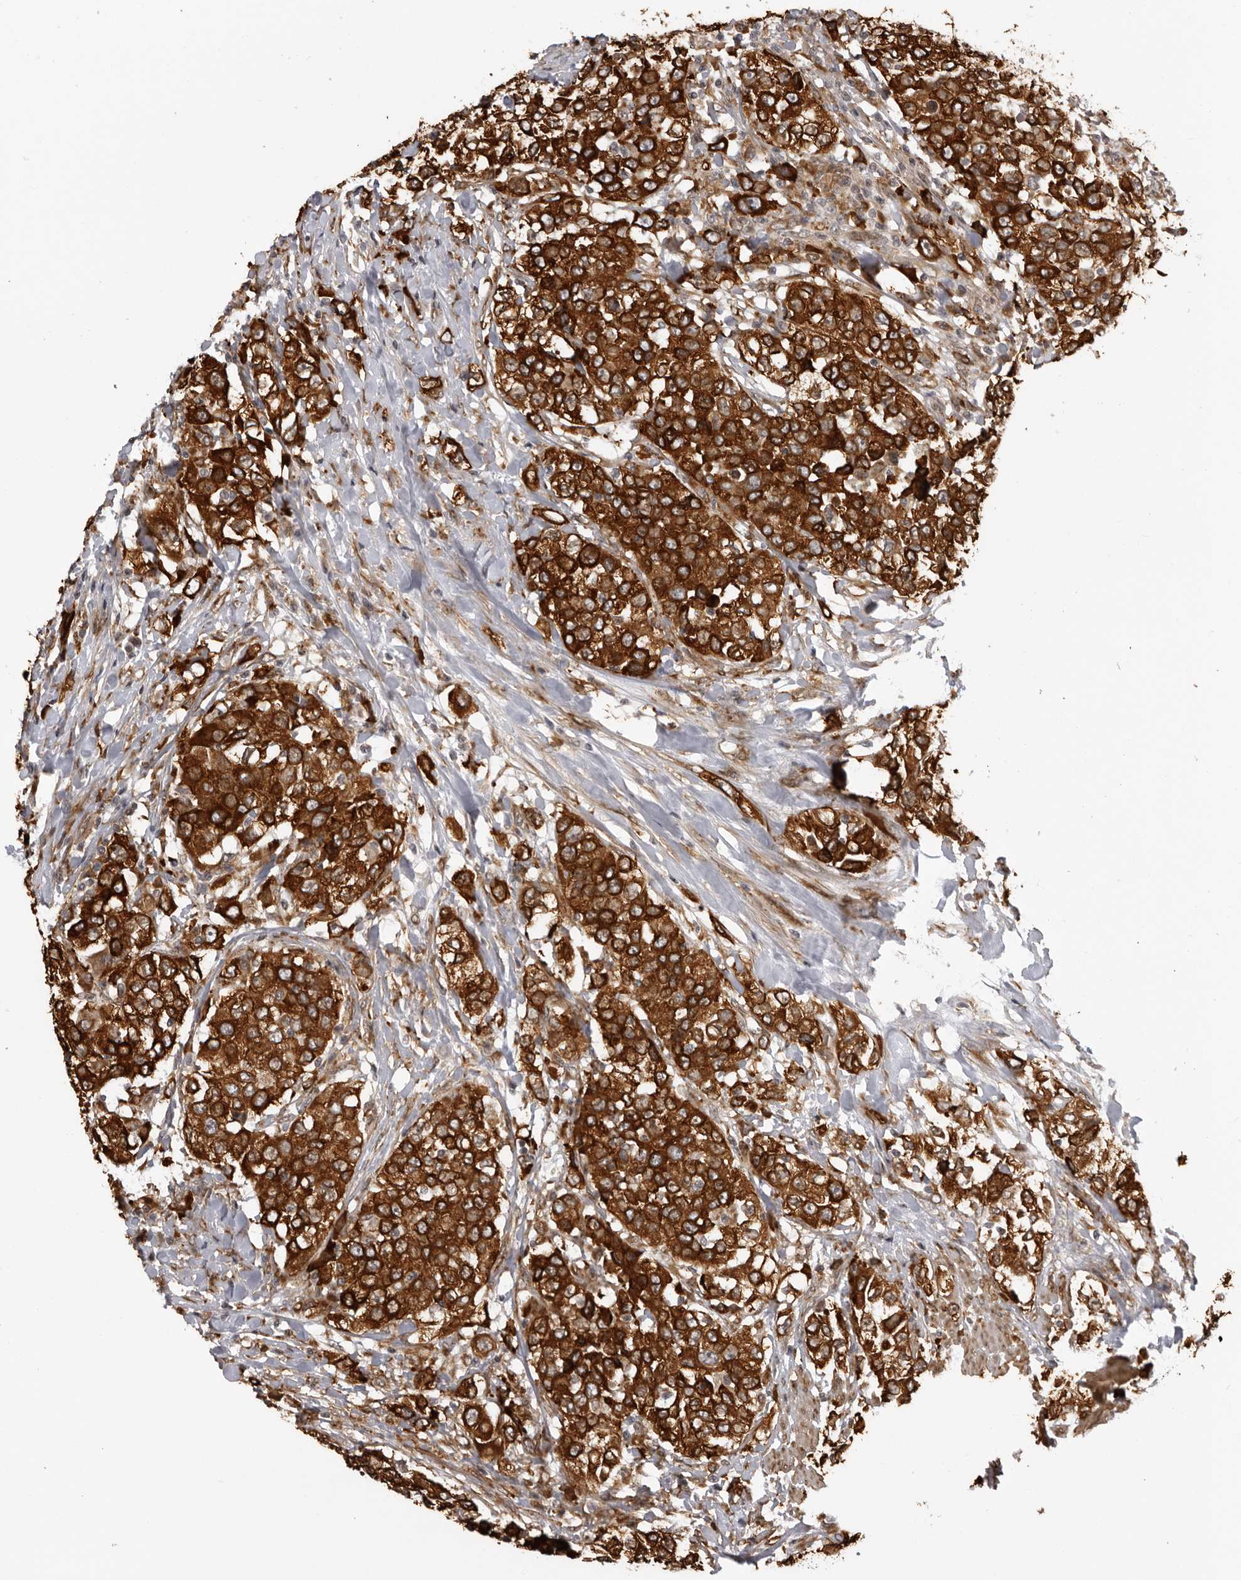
{"staining": {"intensity": "strong", "quantity": ">75%", "location": "cytoplasmic/membranous"}, "tissue": "urothelial cancer", "cell_type": "Tumor cells", "image_type": "cancer", "snomed": [{"axis": "morphology", "description": "Urothelial carcinoma, High grade"}, {"axis": "topography", "description": "Urinary bladder"}], "caption": "Protein analysis of urothelial cancer tissue displays strong cytoplasmic/membranous positivity in approximately >75% of tumor cells. The protein is shown in brown color, while the nuclei are stained blue.", "gene": "DNAH14", "patient": {"sex": "female", "age": 80}}